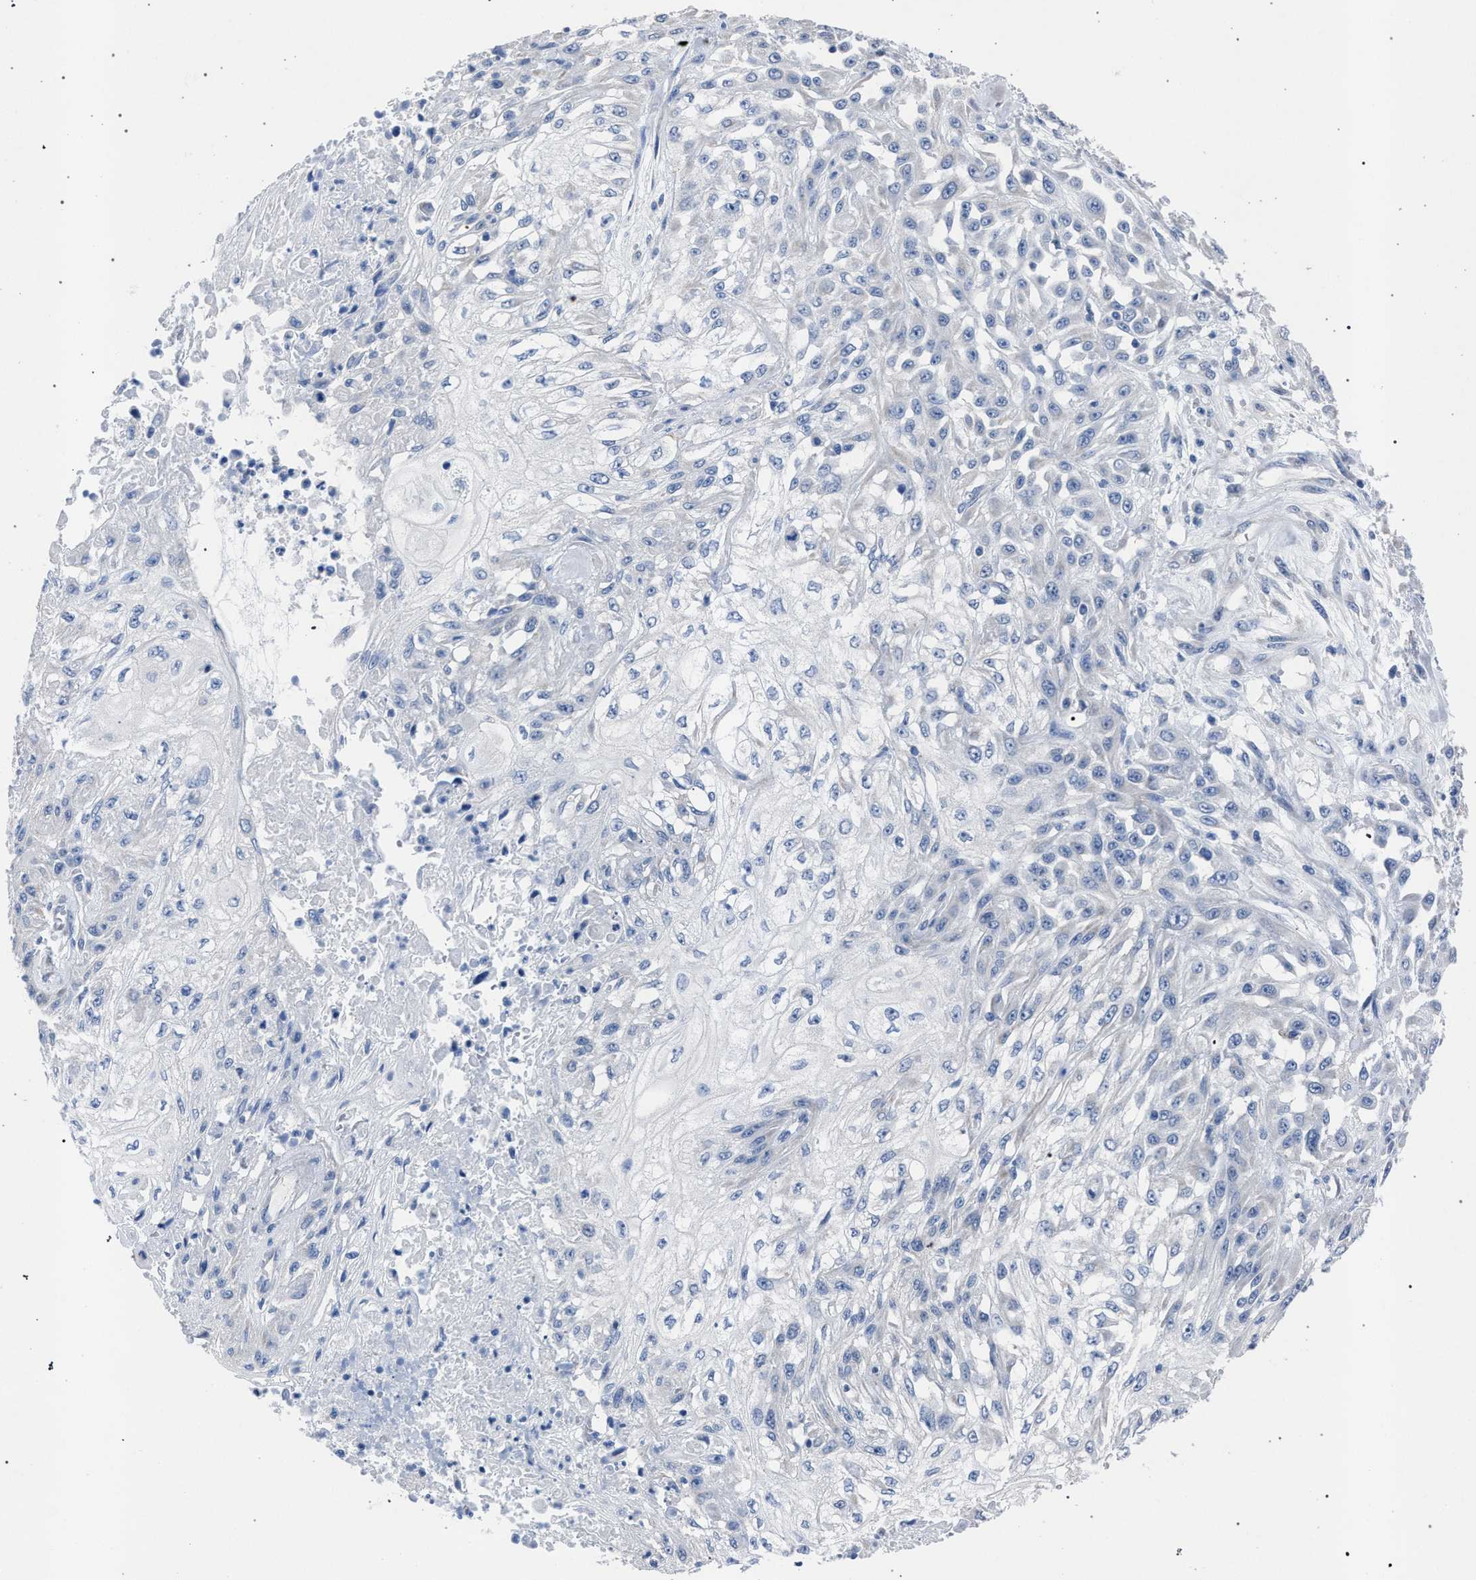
{"staining": {"intensity": "negative", "quantity": "none", "location": "none"}, "tissue": "skin cancer", "cell_type": "Tumor cells", "image_type": "cancer", "snomed": [{"axis": "morphology", "description": "Squamous cell carcinoma, NOS"}, {"axis": "morphology", "description": "Squamous cell carcinoma, metastatic, NOS"}, {"axis": "topography", "description": "Skin"}, {"axis": "topography", "description": "Lymph node"}], "caption": "A micrograph of human skin squamous cell carcinoma is negative for staining in tumor cells. (DAB (3,3'-diaminobenzidine) IHC visualized using brightfield microscopy, high magnification).", "gene": "CRYZ", "patient": {"sex": "male", "age": 75}}